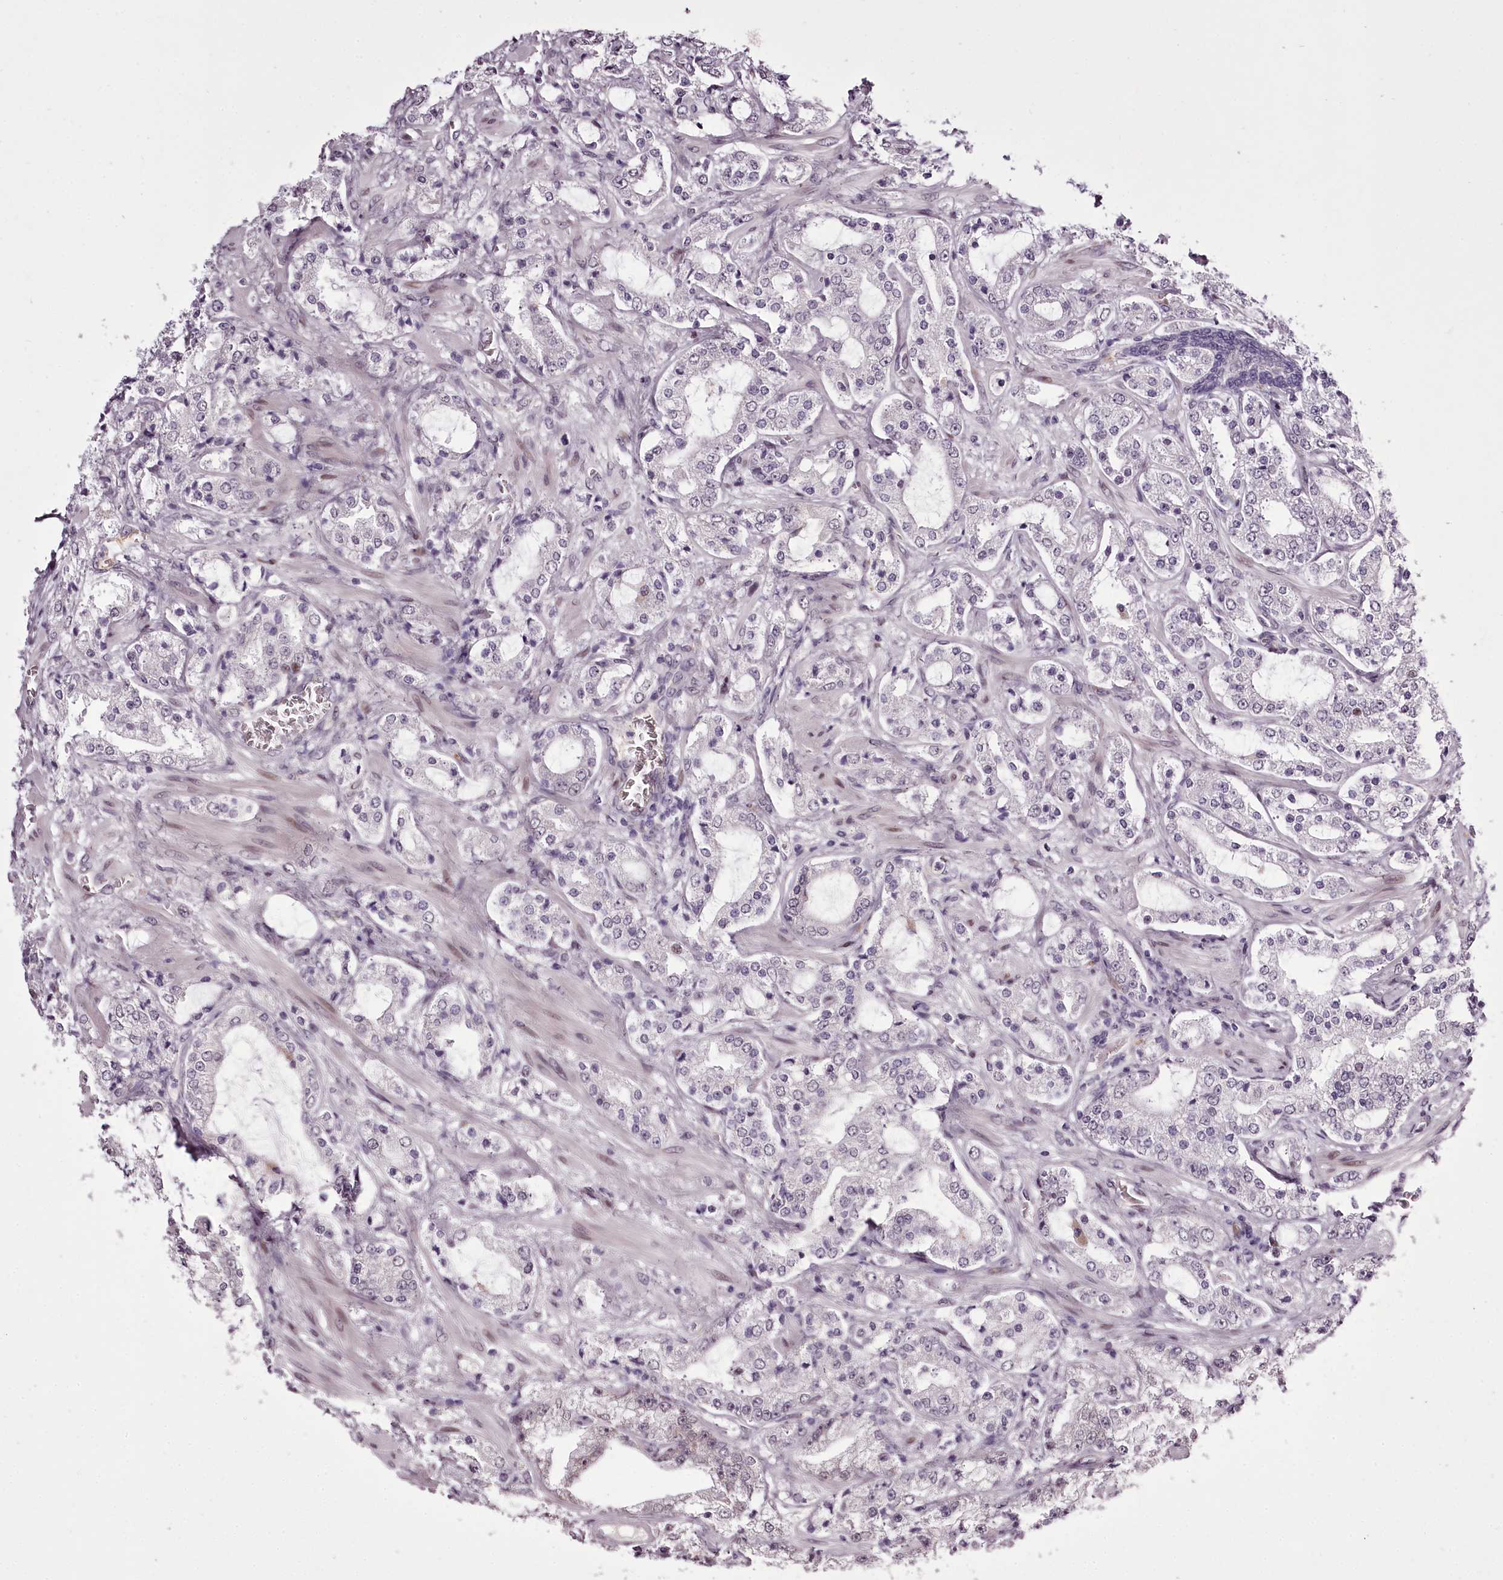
{"staining": {"intensity": "negative", "quantity": "none", "location": "none"}, "tissue": "prostate cancer", "cell_type": "Tumor cells", "image_type": "cancer", "snomed": [{"axis": "morphology", "description": "Adenocarcinoma, High grade"}, {"axis": "topography", "description": "Prostate"}], "caption": "Tumor cells show no significant protein positivity in prostate cancer.", "gene": "C1orf56", "patient": {"sex": "male", "age": 64}}